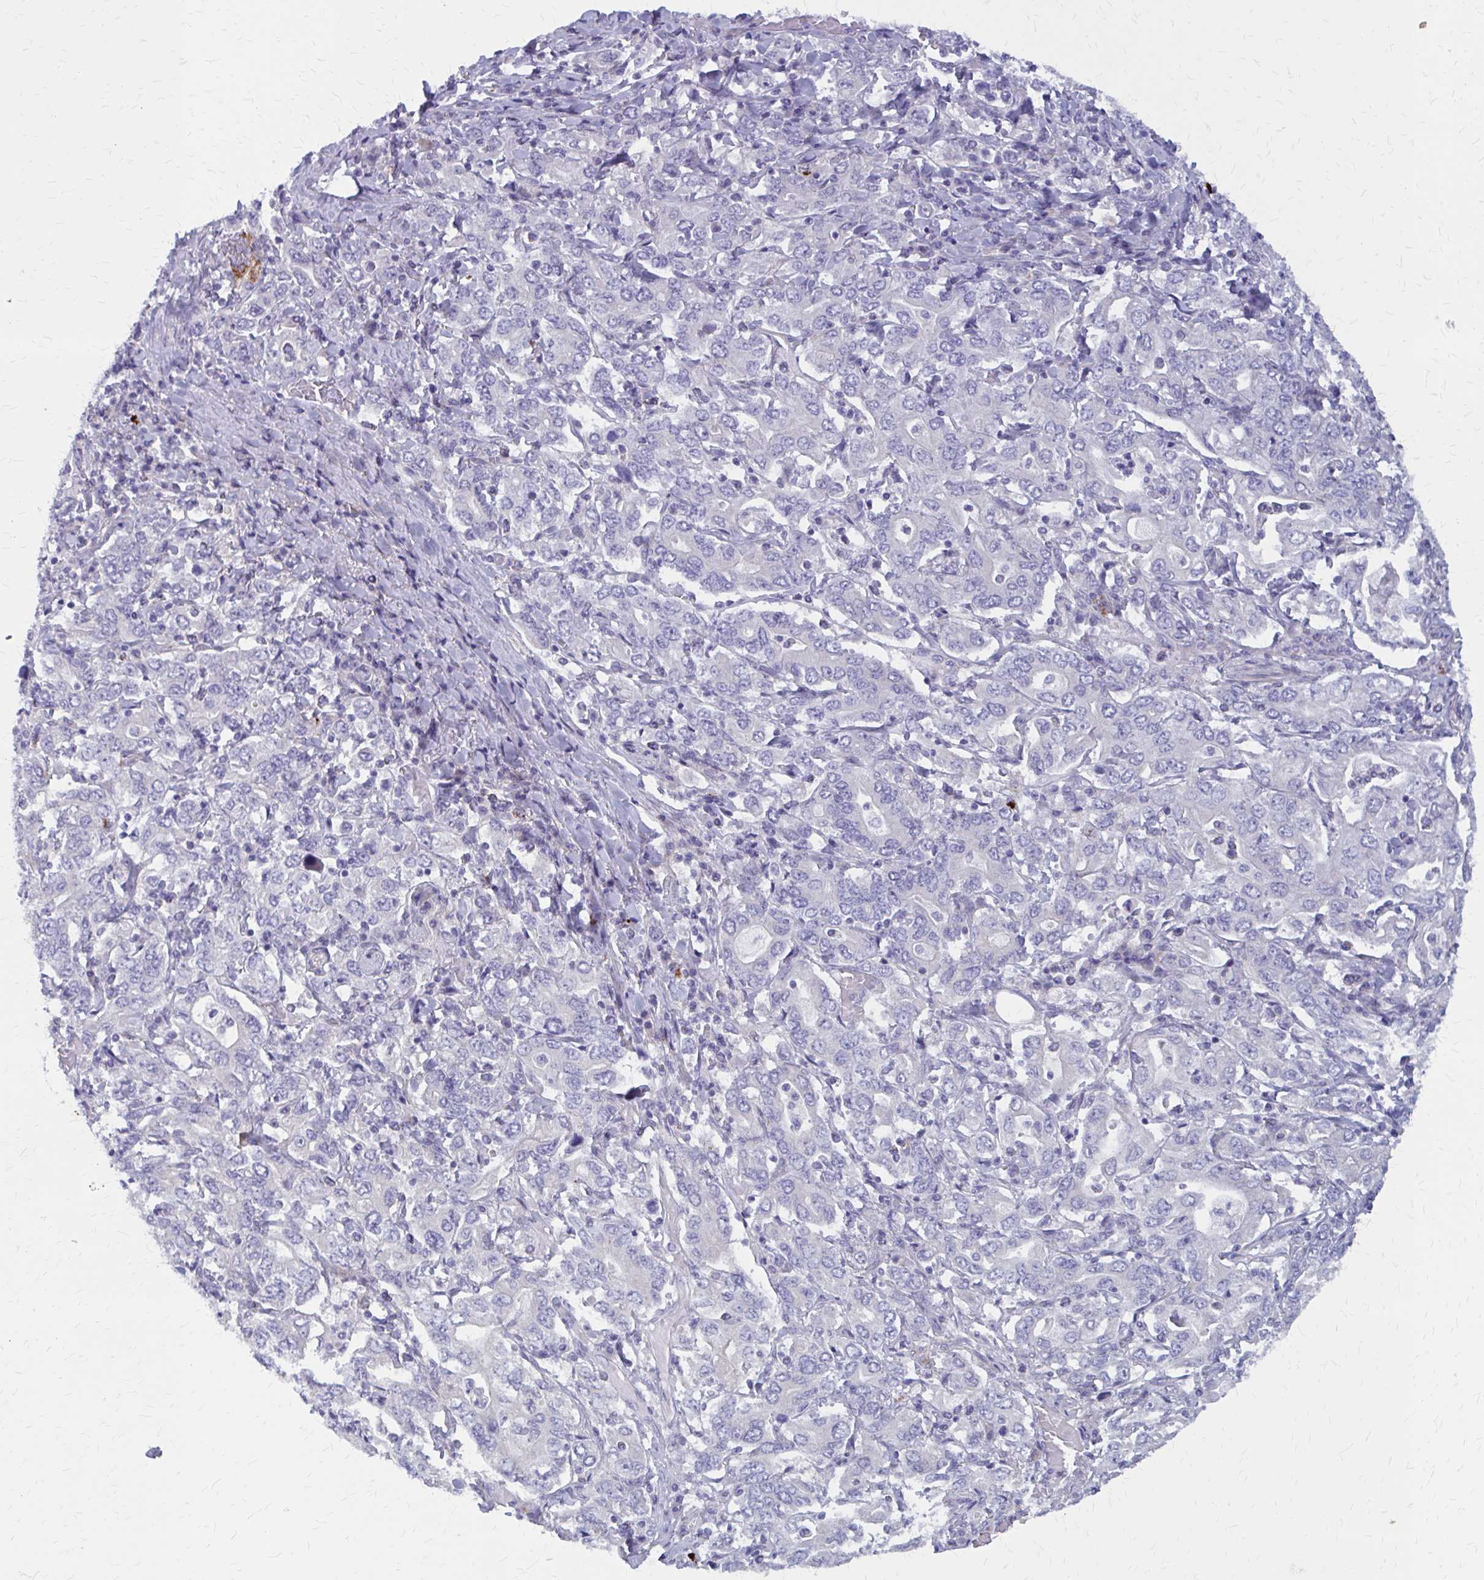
{"staining": {"intensity": "negative", "quantity": "none", "location": "none"}, "tissue": "stomach cancer", "cell_type": "Tumor cells", "image_type": "cancer", "snomed": [{"axis": "morphology", "description": "Adenocarcinoma, NOS"}, {"axis": "topography", "description": "Stomach, upper"}, {"axis": "topography", "description": "Stomach"}], "caption": "DAB (3,3'-diaminobenzidine) immunohistochemical staining of stomach cancer (adenocarcinoma) exhibits no significant positivity in tumor cells.", "gene": "GLYATL2", "patient": {"sex": "male", "age": 62}}